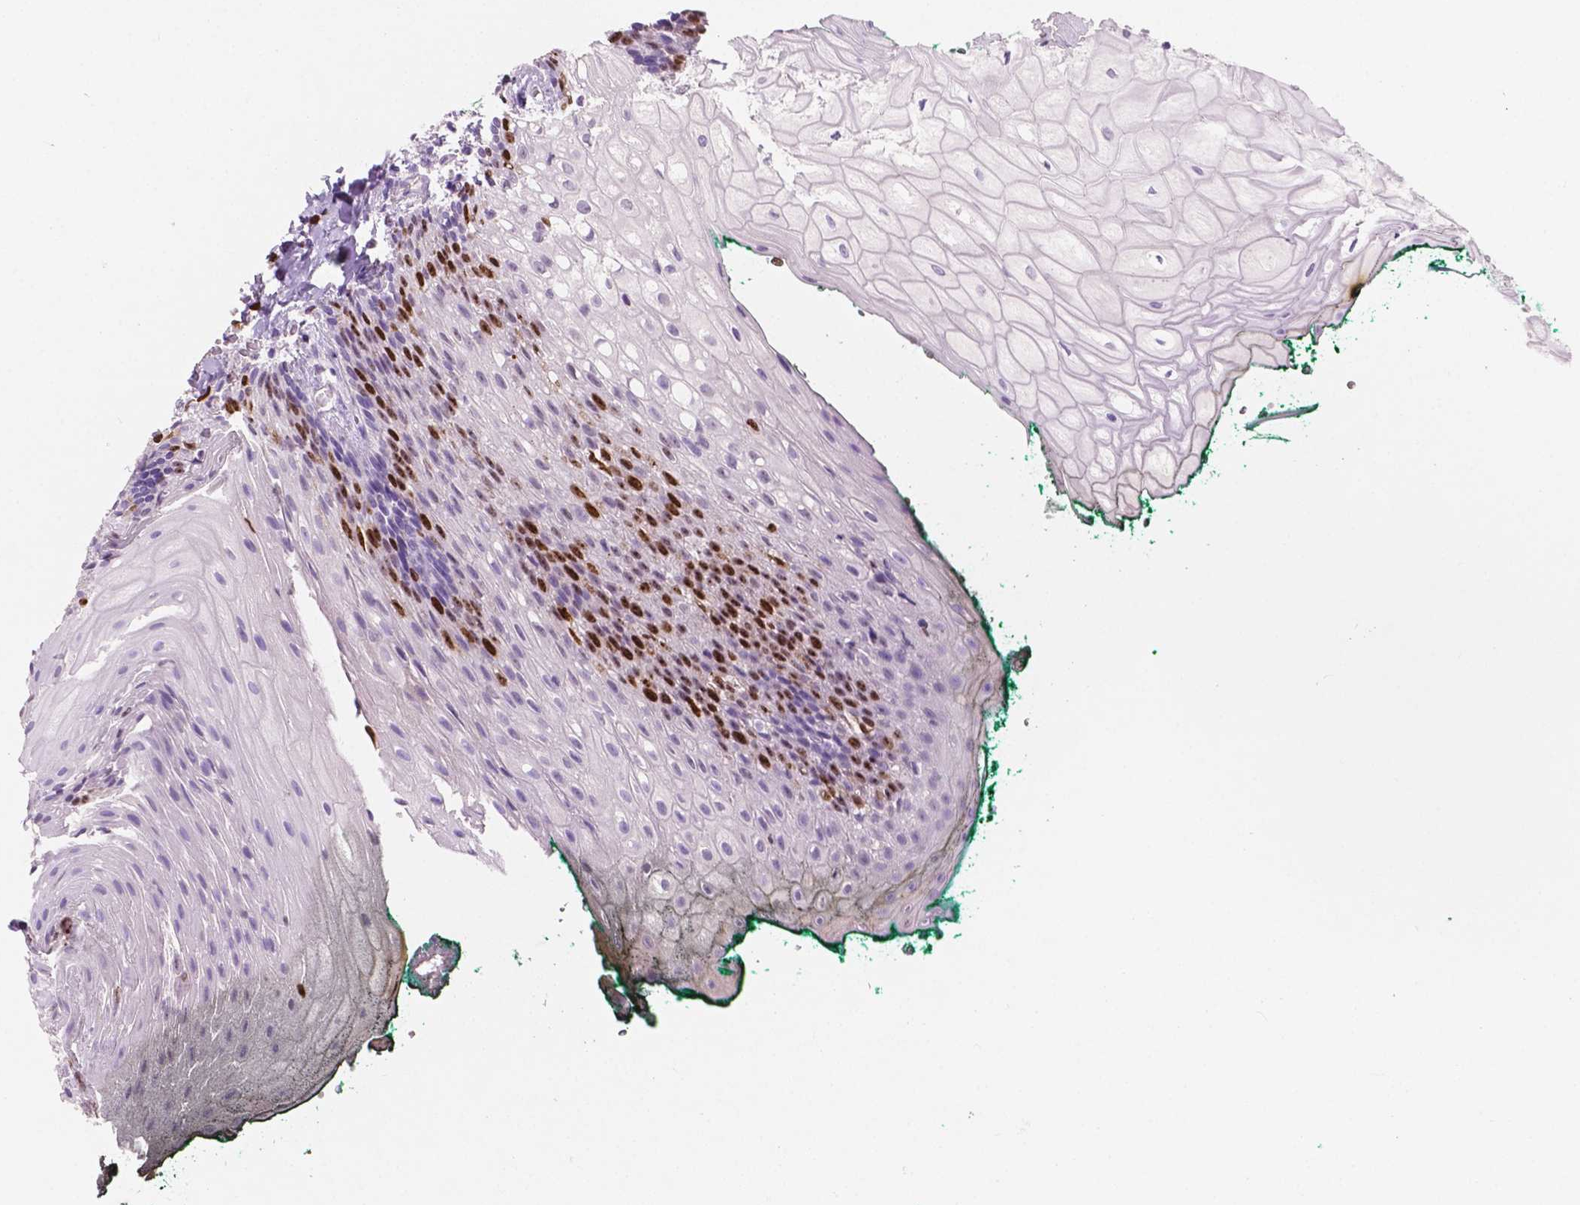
{"staining": {"intensity": "strong", "quantity": "25%-75%", "location": "nuclear"}, "tissue": "oral mucosa", "cell_type": "Squamous epithelial cells", "image_type": "normal", "snomed": [{"axis": "morphology", "description": "Normal tissue, NOS"}, {"axis": "topography", "description": "Oral tissue"}, {"axis": "topography", "description": "Head-Neck"}], "caption": "This micrograph demonstrates unremarkable oral mucosa stained with IHC to label a protein in brown. The nuclear of squamous epithelial cells show strong positivity for the protein. Nuclei are counter-stained blue.", "gene": "SIAH2", "patient": {"sex": "female", "age": 68}}